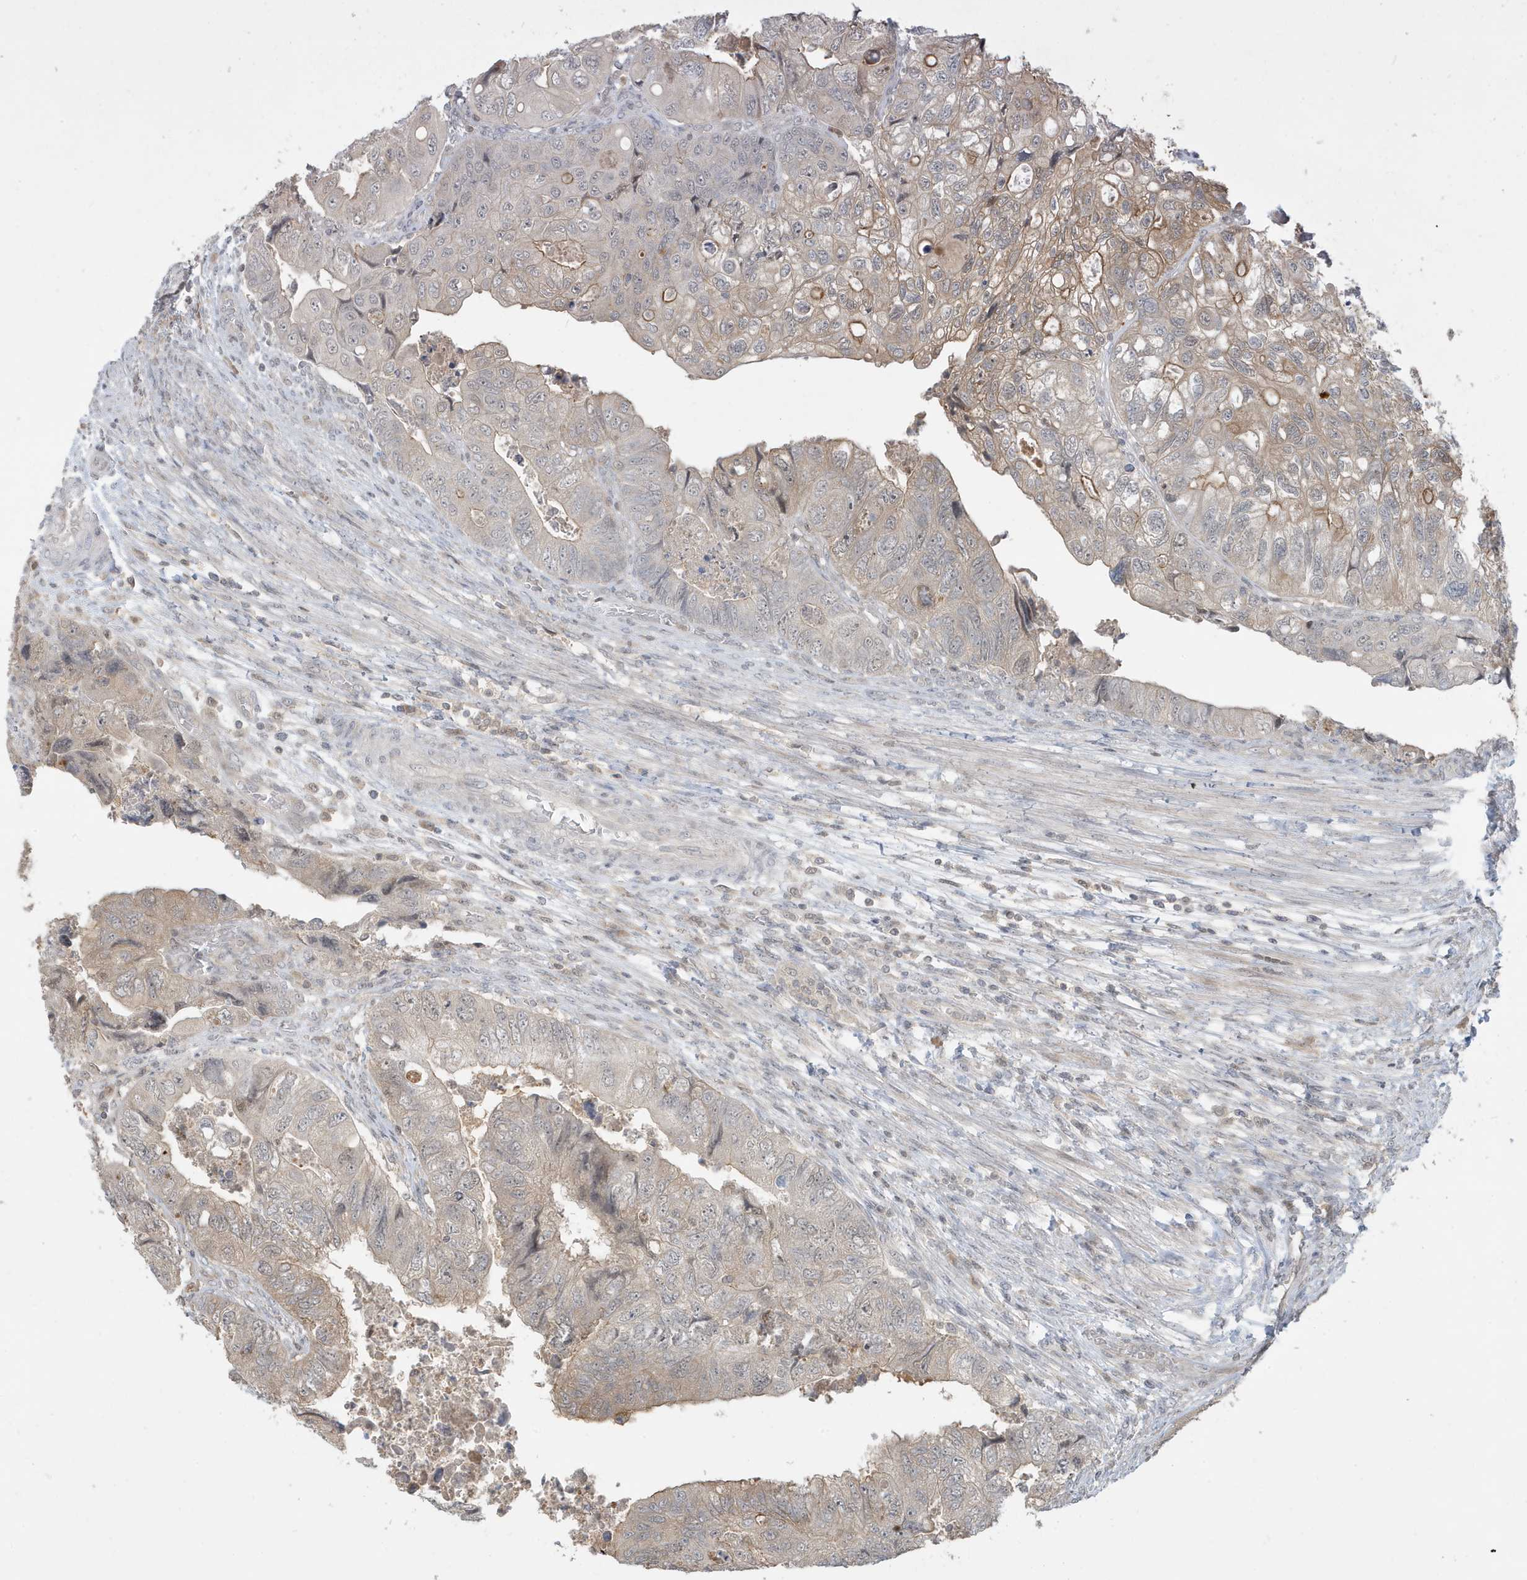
{"staining": {"intensity": "moderate", "quantity": "<25%", "location": "cytoplasmic/membranous"}, "tissue": "colorectal cancer", "cell_type": "Tumor cells", "image_type": "cancer", "snomed": [{"axis": "morphology", "description": "Adenocarcinoma, NOS"}, {"axis": "topography", "description": "Rectum"}], "caption": "Moderate cytoplasmic/membranous protein positivity is identified in approximately <25% of tumor cells in colorectal cancer (adenocarcinoma).", "gene": "PRRT3", "patient": {"sex": "male", "age": 63}}